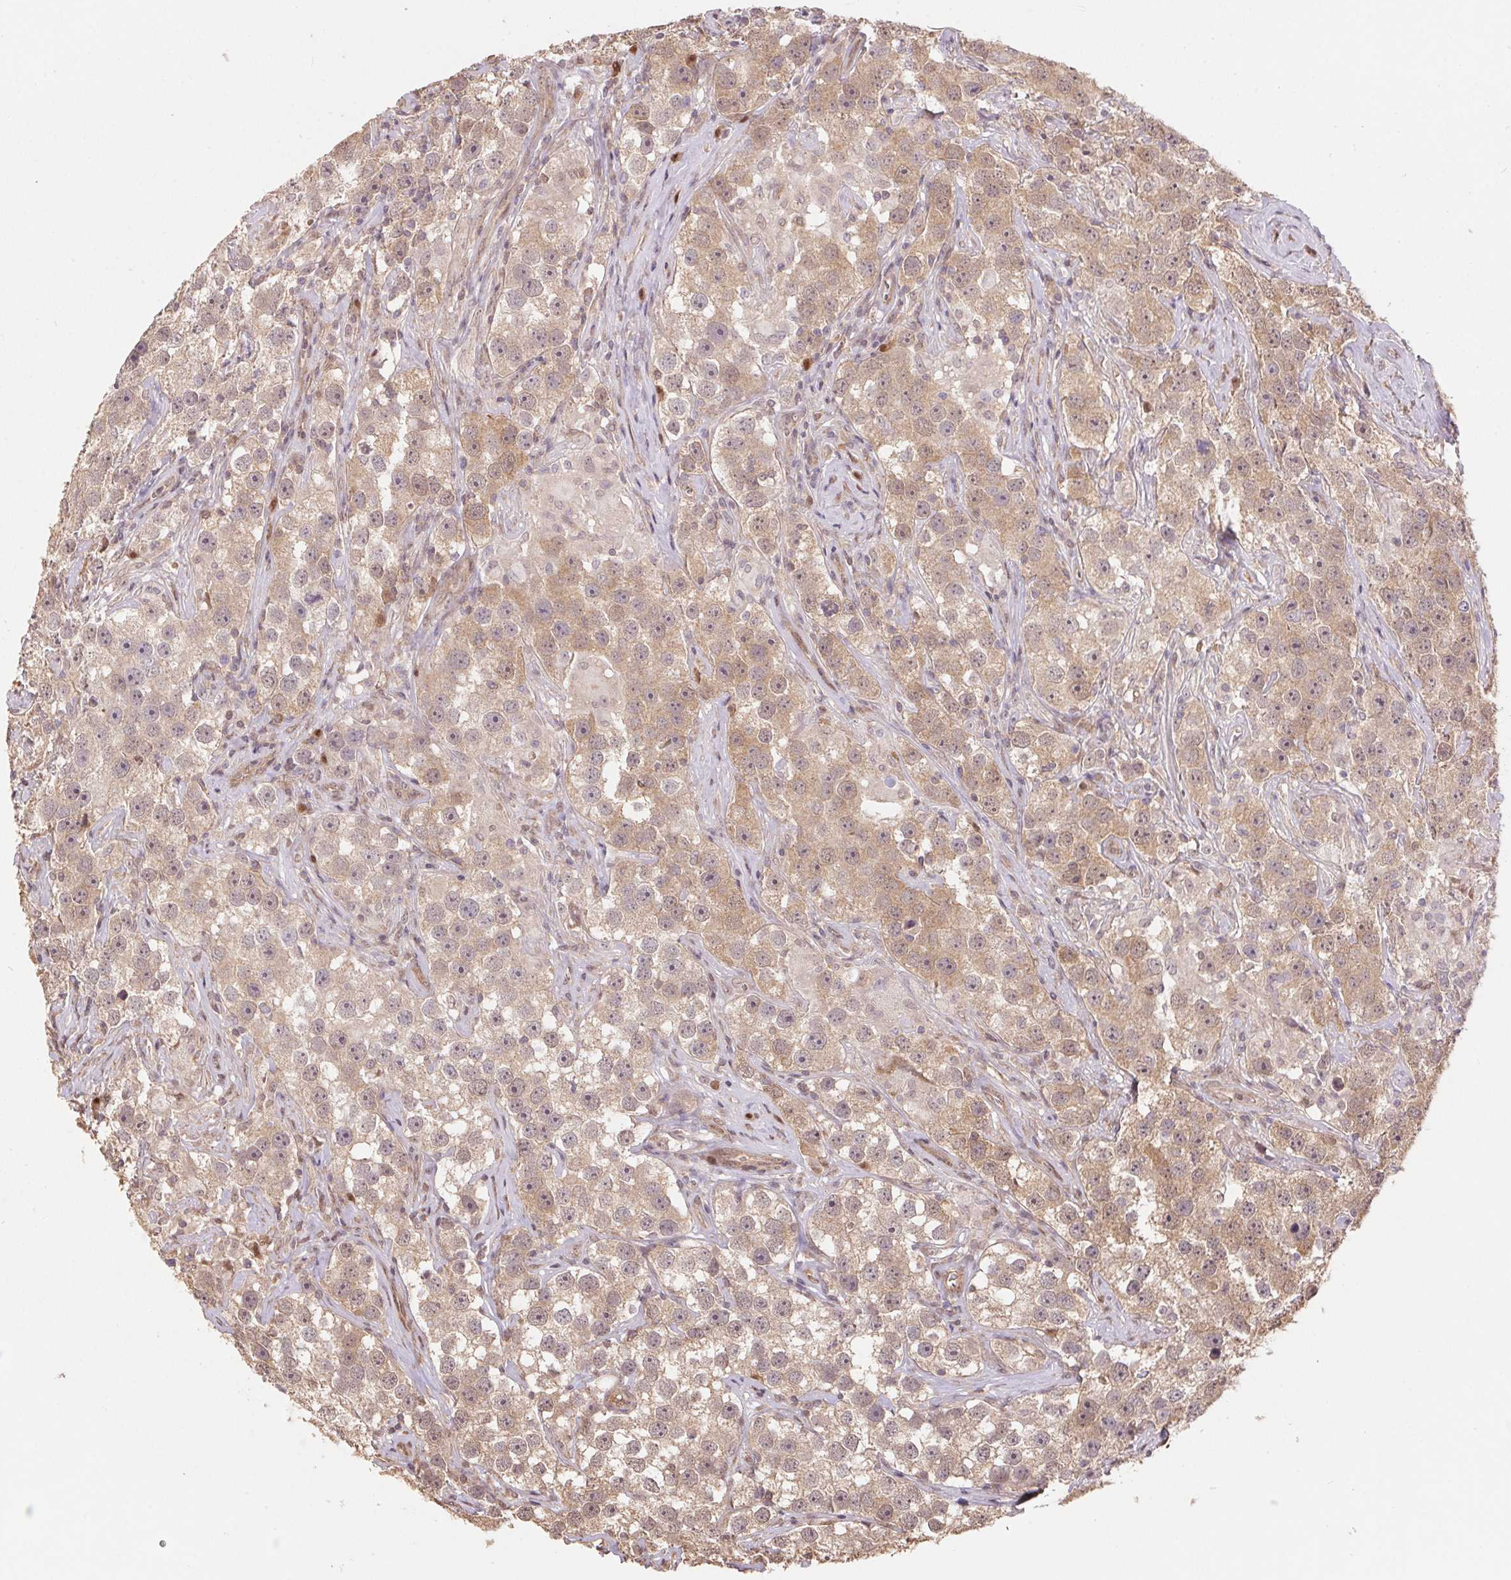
{"staining": {"intensity": "moderate", "quantity": ">75%", "location": "cytoplasmic/membranous,nuclear"}, "tissue": "testis cancer", "cell_type": "Tumor cells", "image_type": "cancer", "snomed": [{"axis": "morphology", "description": "Seminoma, NOS"}, {"axis": "topography", "description": "Testis"}], "caption": "An IHC micrograph of neoplastic tissue is shown. Protein staining in brown labels moderate cytoplasmic/membranous and nuclear positivity in seminoma (testis) within tumor cells.", "gene": "CUTA", "patient": {"sex": "male", "age": 49}}